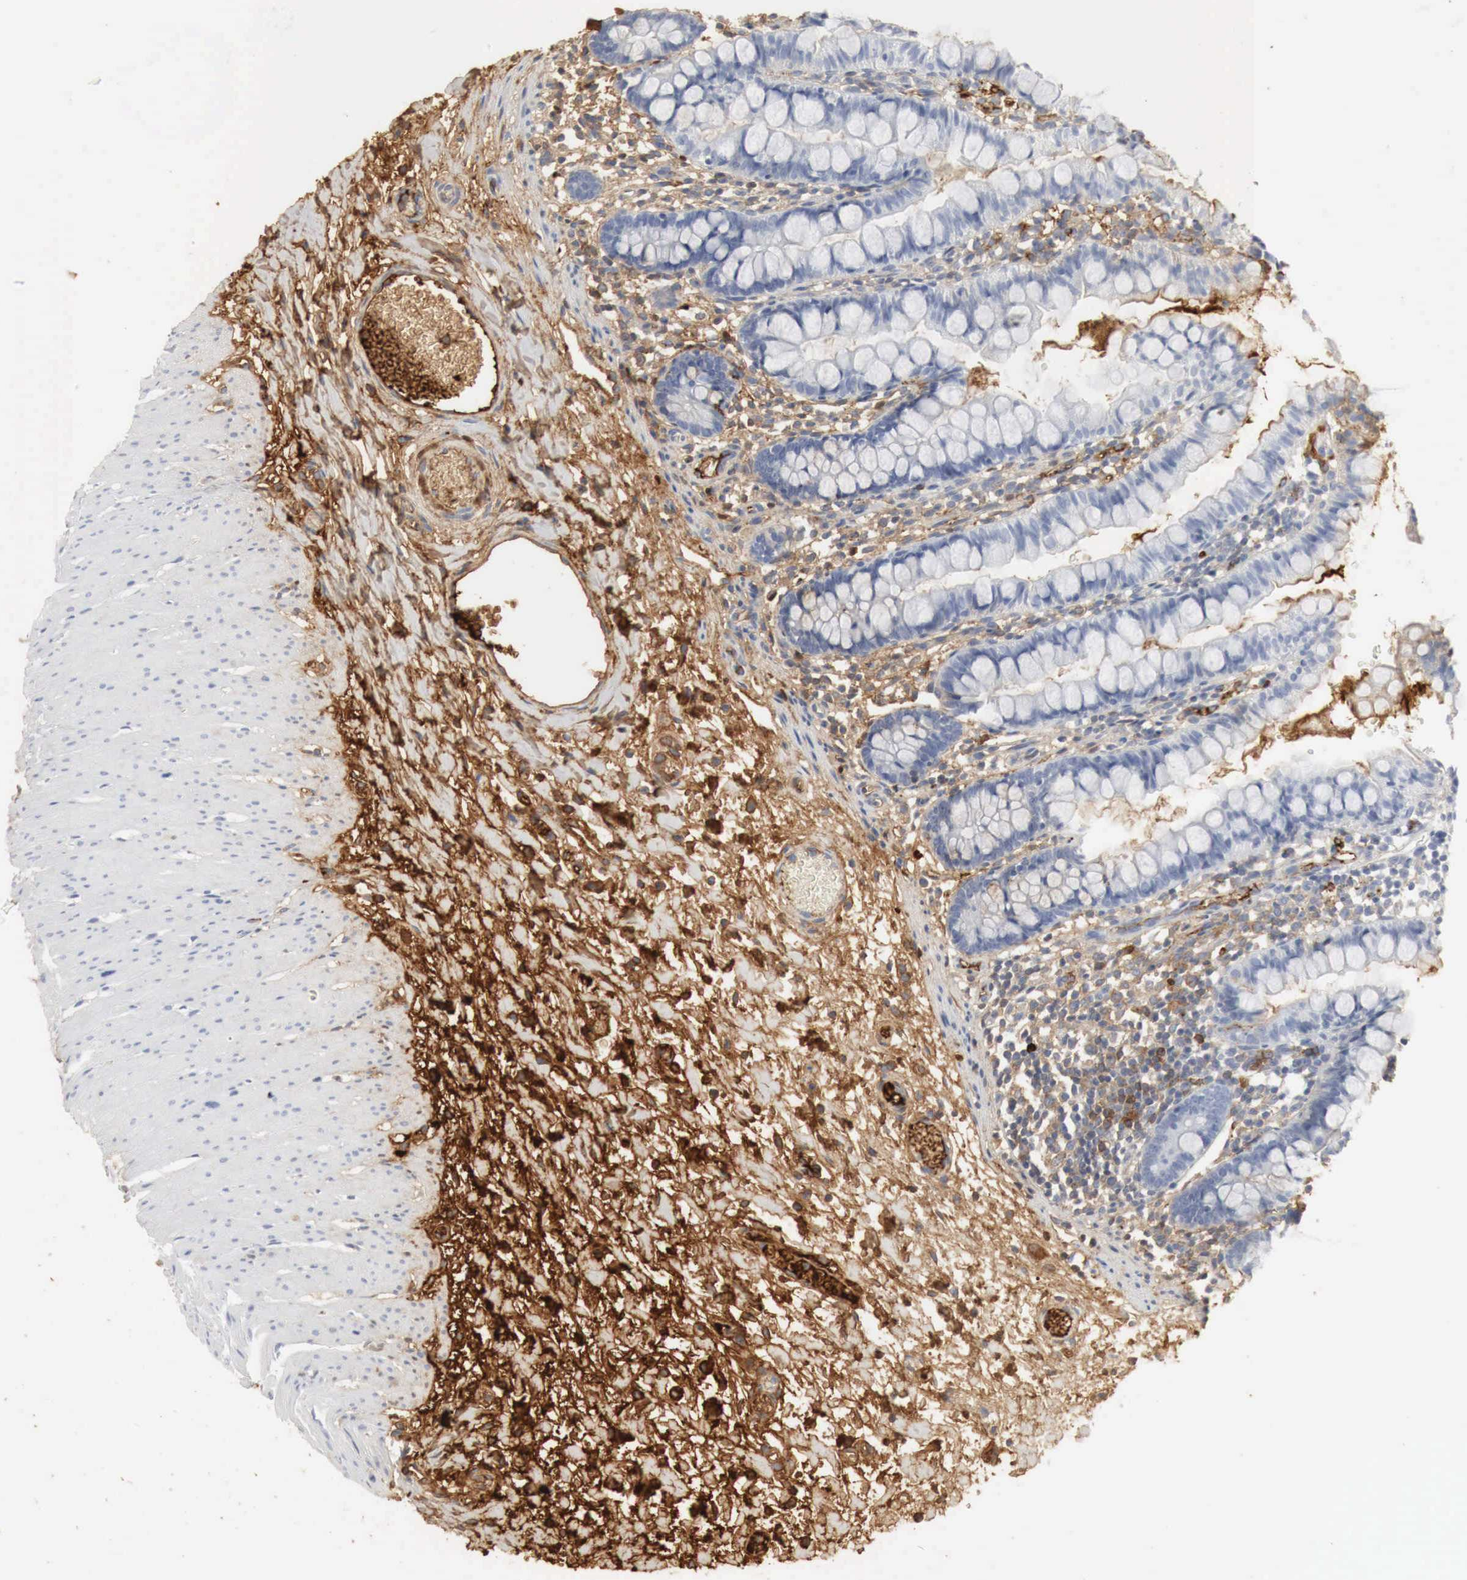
{"staining": {"intensity": "strong", "quantity": ">75%", "location": "cytoplasmic/membranous"}, "tissue": "small intestine", "cell_type": "Glandular cells", "image_type": "normal", "snomed": [{"axis": "morphology", "description": "Normal tissue, NOS"}, {"axis": "topography", "description": "Small intestine"}], "caption": "DAB immunohistochemical staining of unremarkable human small intestine demonstrates strong cytoplasmic/membranous protein expression in approximately >75% of glandular cells.", "gene": "IGLC3", "patient": {"sex": "male", "age": 1}}